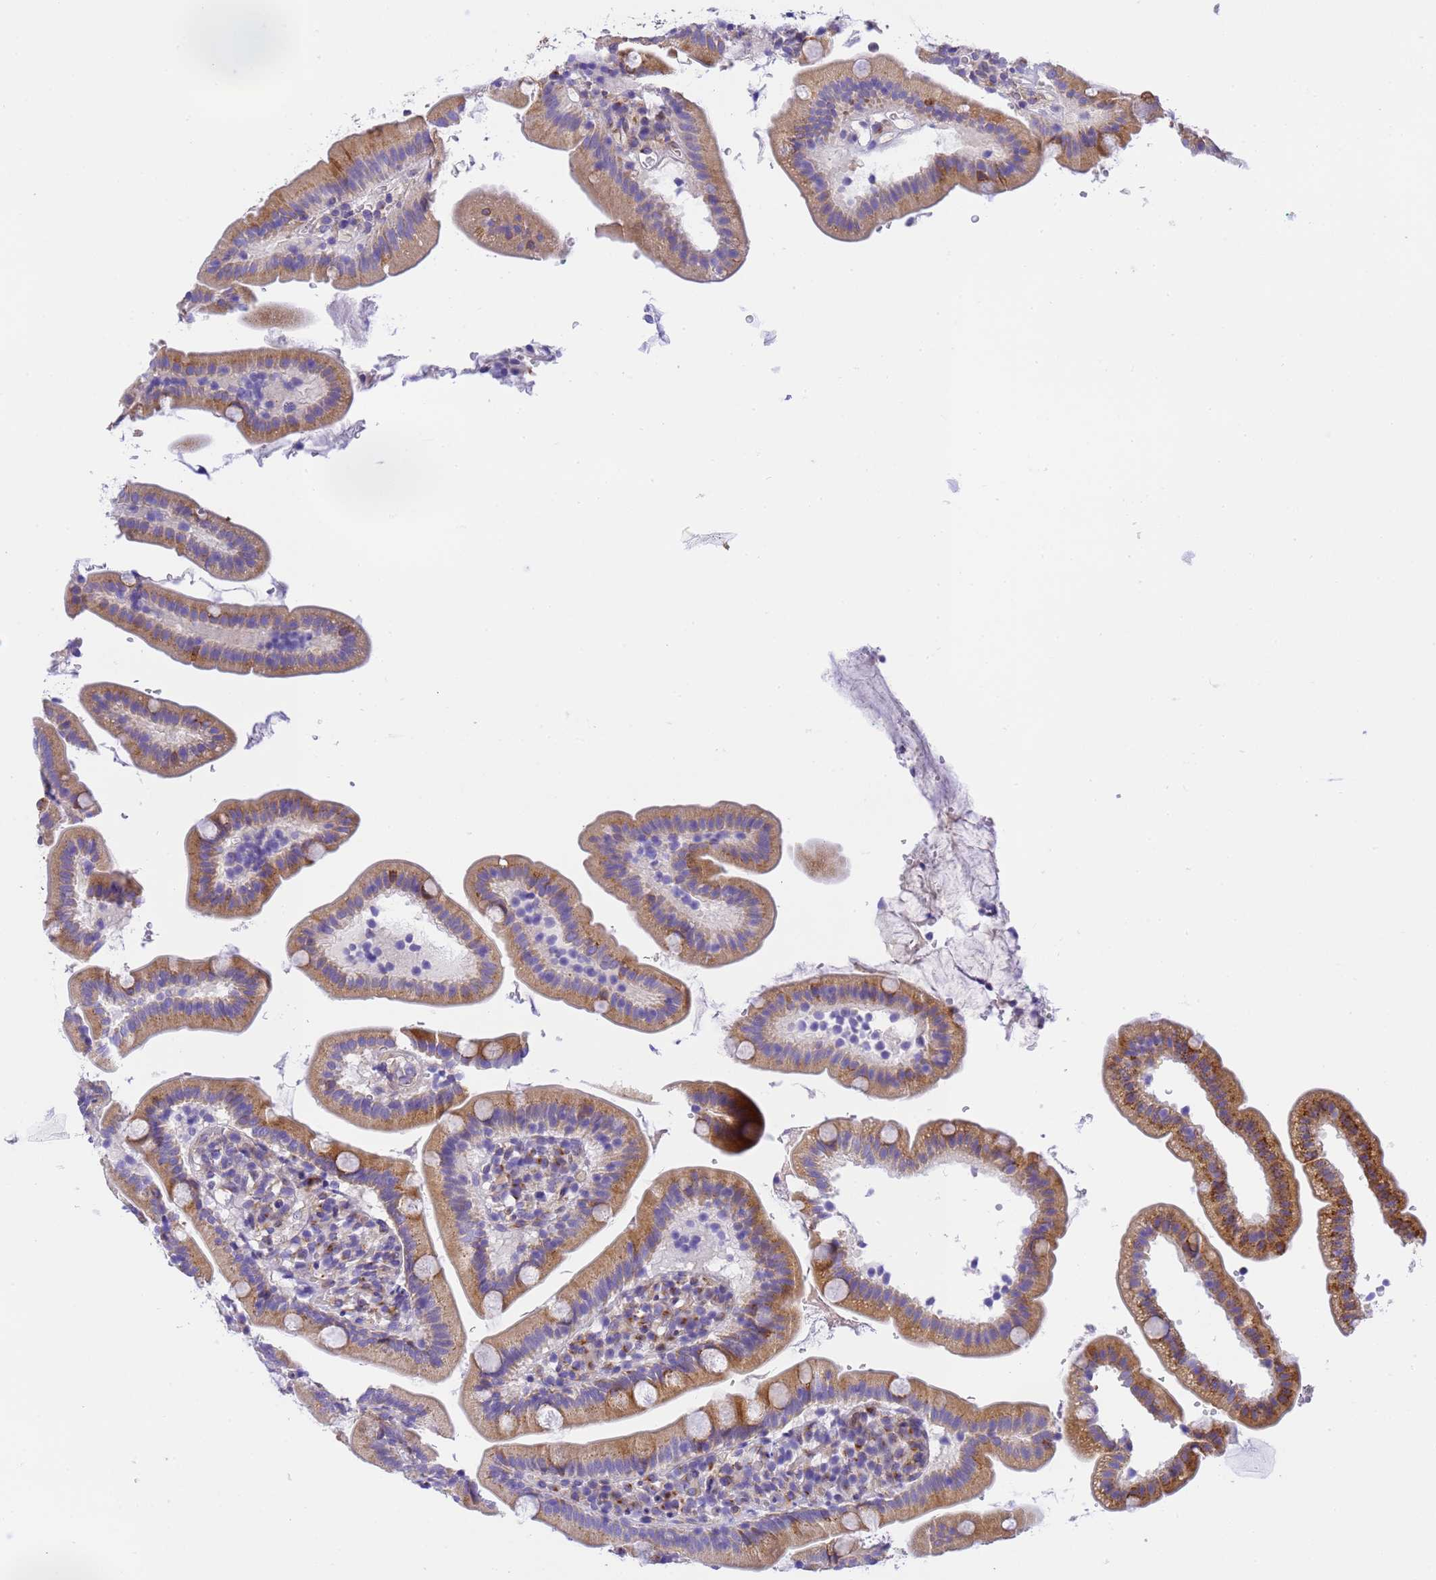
{"staining": {"intensity": "strong", "quantity": ">75%", "location": "cytoplasmic/membranous"}, "tissue": "duodenum", "cell_type": "Glandular cells", "image_type": "normal", "snomed": [{"axis": "morphology", "description": "Normal tissue, NOS"}, {"axis": "topography", "description": "Duodenum"}], "caption": "Duodenum stained for a protein (brown) displays strong cytoplasmic/membranous positive staining in about >75% of glandular cells.", "gene": "RHBDD3", "patient": {"sex": "female", "age": 67}}